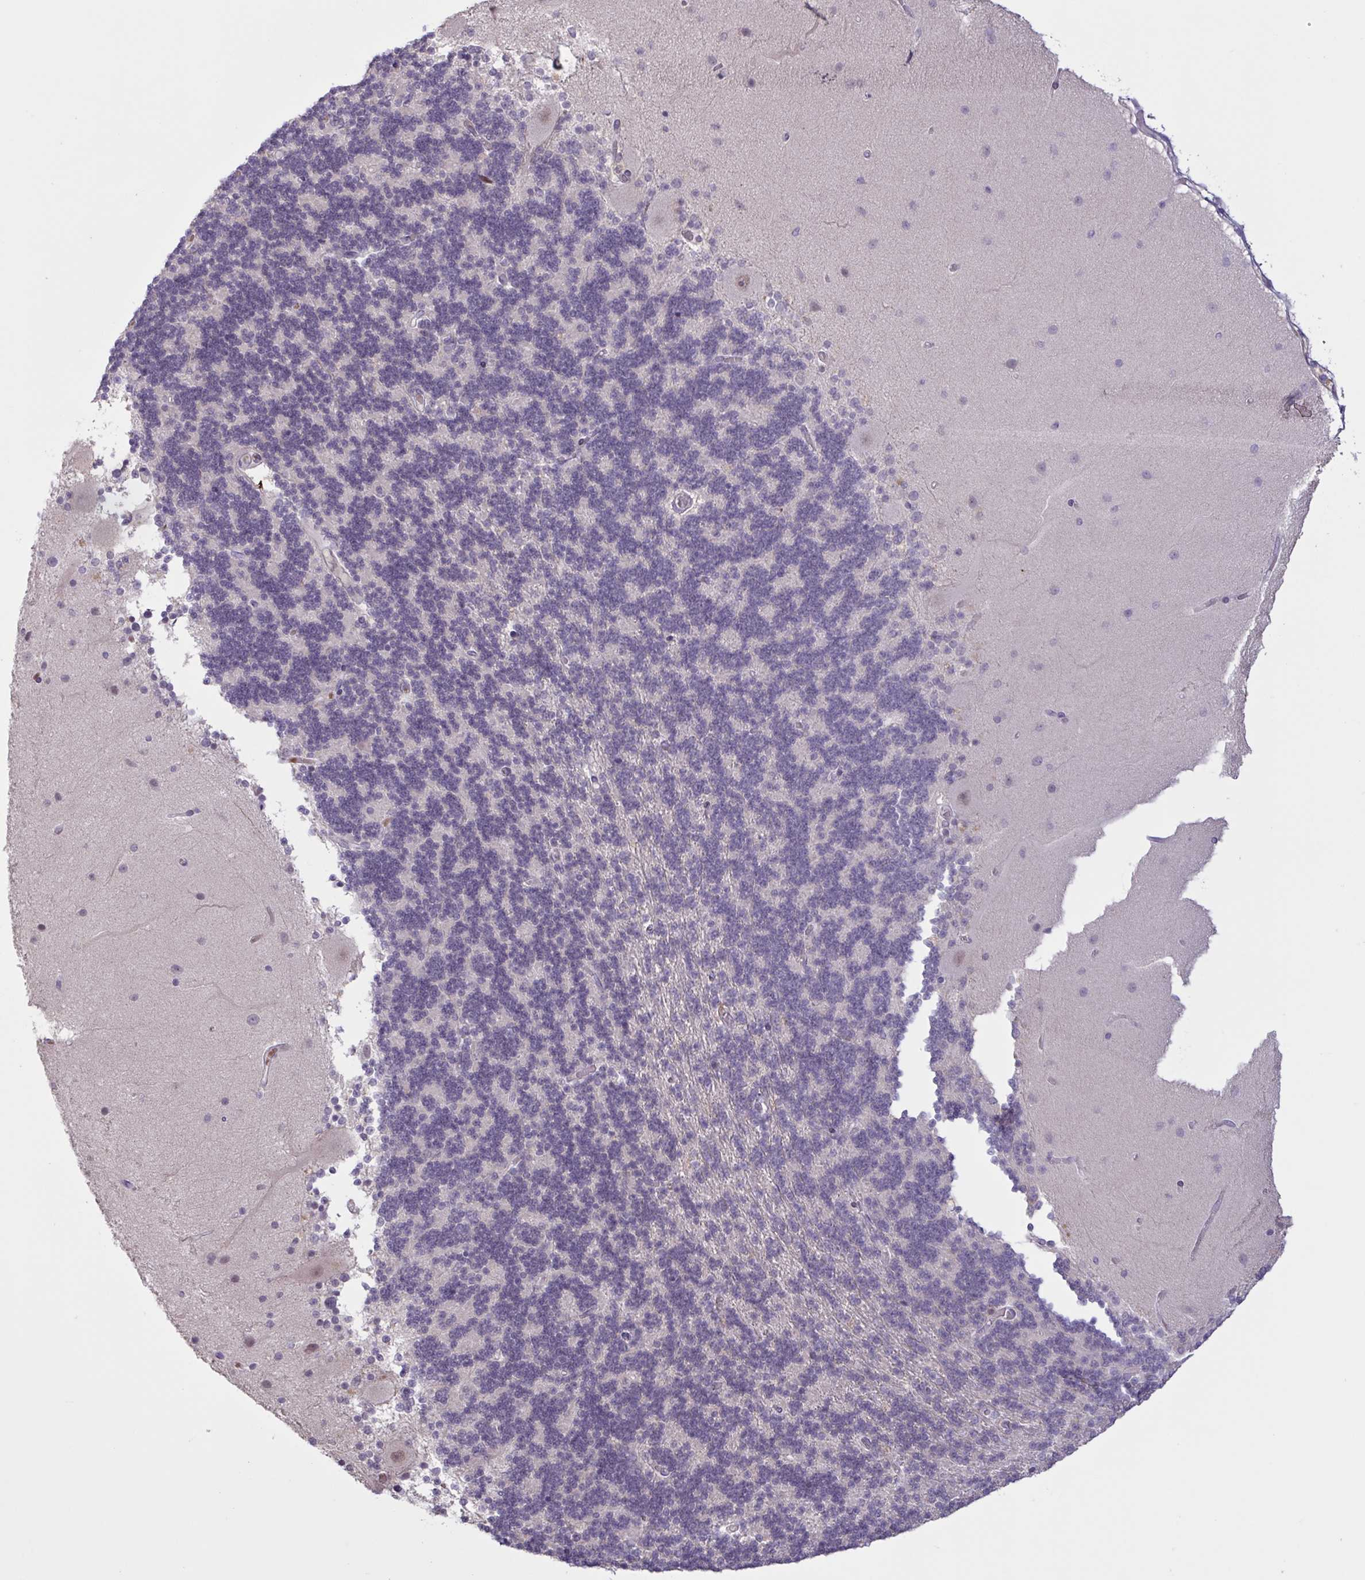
{"staining": {"intensity": "negative", "quantity": "none", "location": "none"}, "tissue": "cerebellum", "cell_type": "Cells in granular layer", "image_type": "normal", "snomed": [{"axis": "morphology", "description": "Normal tissue, NOS"}, {"axis": "topography", "description": "Cerebellum"}], "caption": "This is an immunohistochemistry photomicrograph of unremarkable cerebellum. There is no staining in cells in granular layer.", "gene": "ENSG00000281613", "patient": {"sex": "female", "age": 54}}